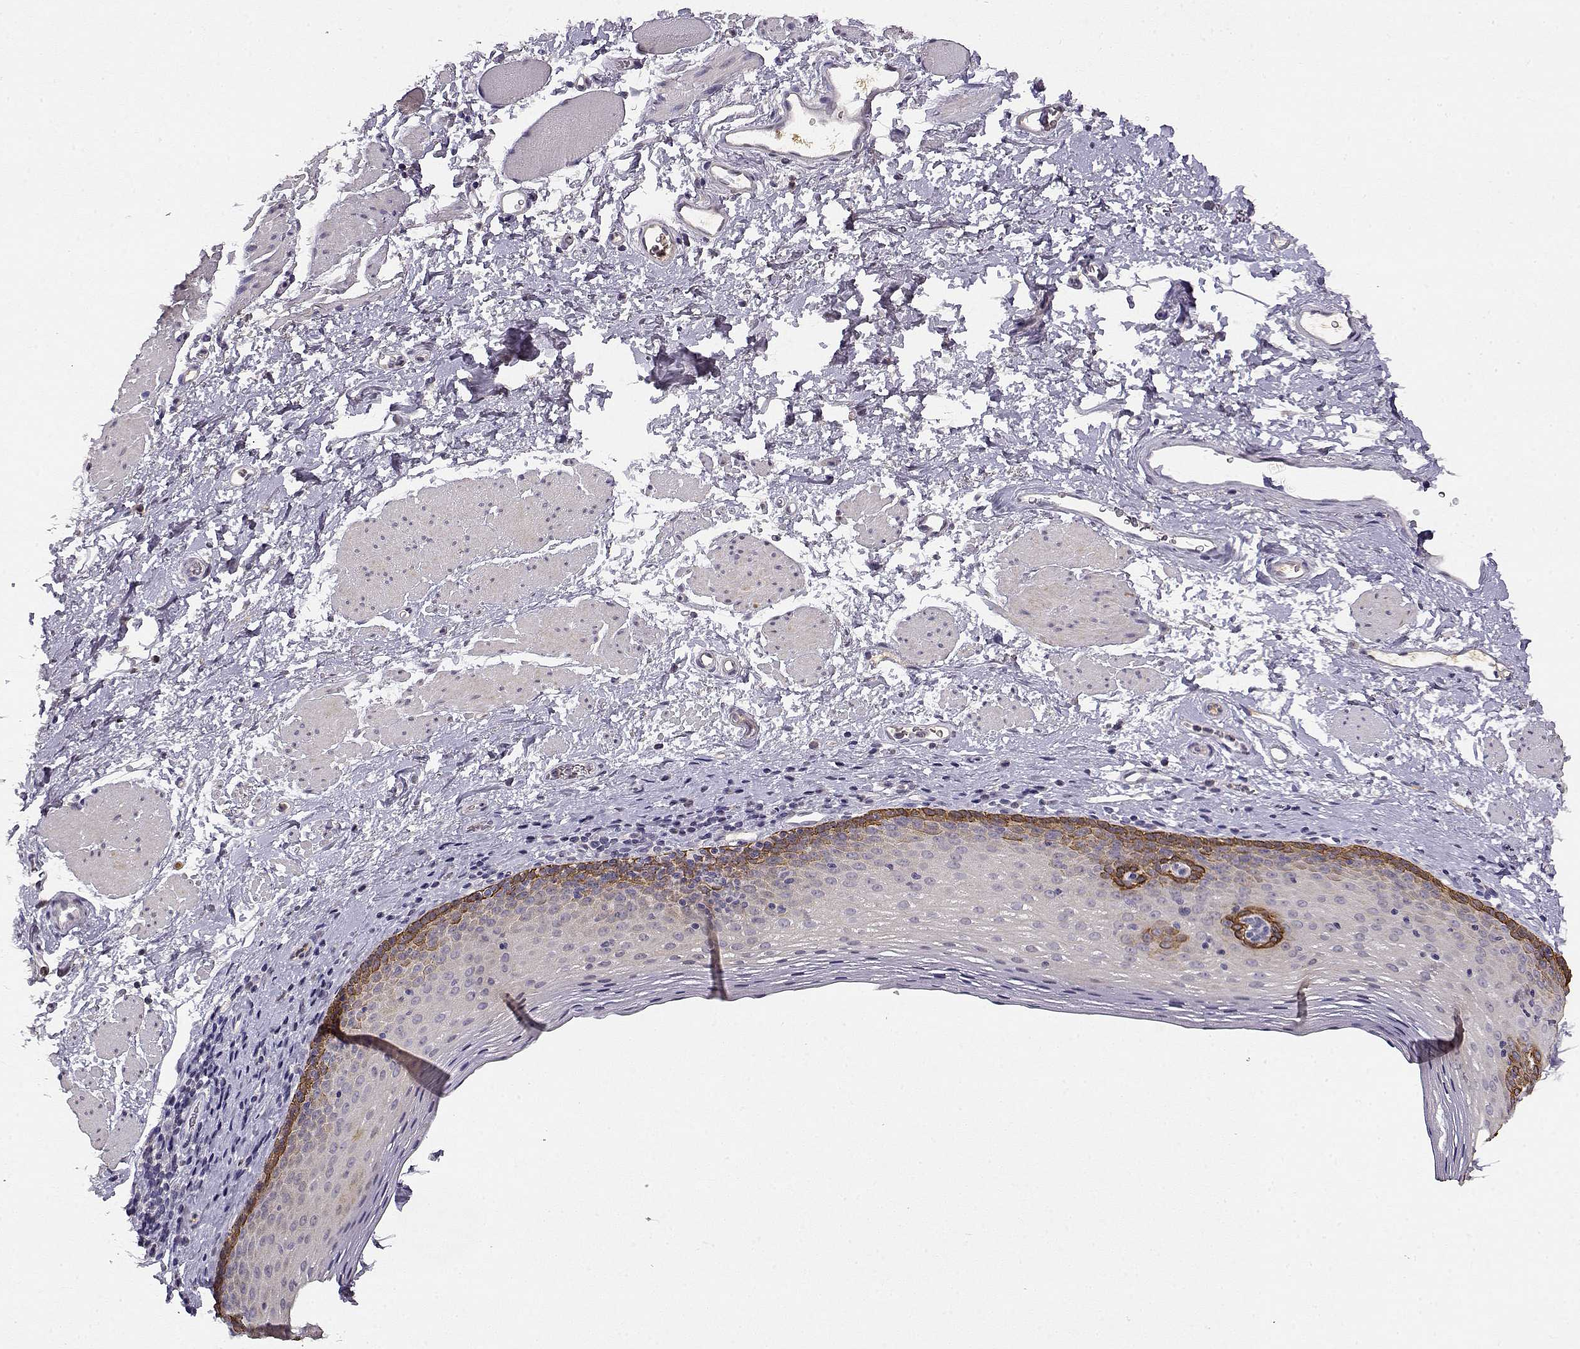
{"staining": {"intensity": "strong", "quantity": "<25%", "location": "cytoplasmic/membranous"}, "tissue": "esophagus", "cell_type": "Squamous epithelial cells", "image_type": "normal", "snomed": [{"axis": "morphology", "description": "Normal tissue, NOS"}, {"axis": "topography", "description": "Esophagus"}], "caption": "Immunohistochemistry photomicrograph of benign esophagus stained for a protein (brown), which demonstrates medium levels of strong cytoplasmic/membranous staining in approximately <25% of squamous epithelial cells.", "gene": "TACR1", "patient": {"sex": "female", "age": 68}}